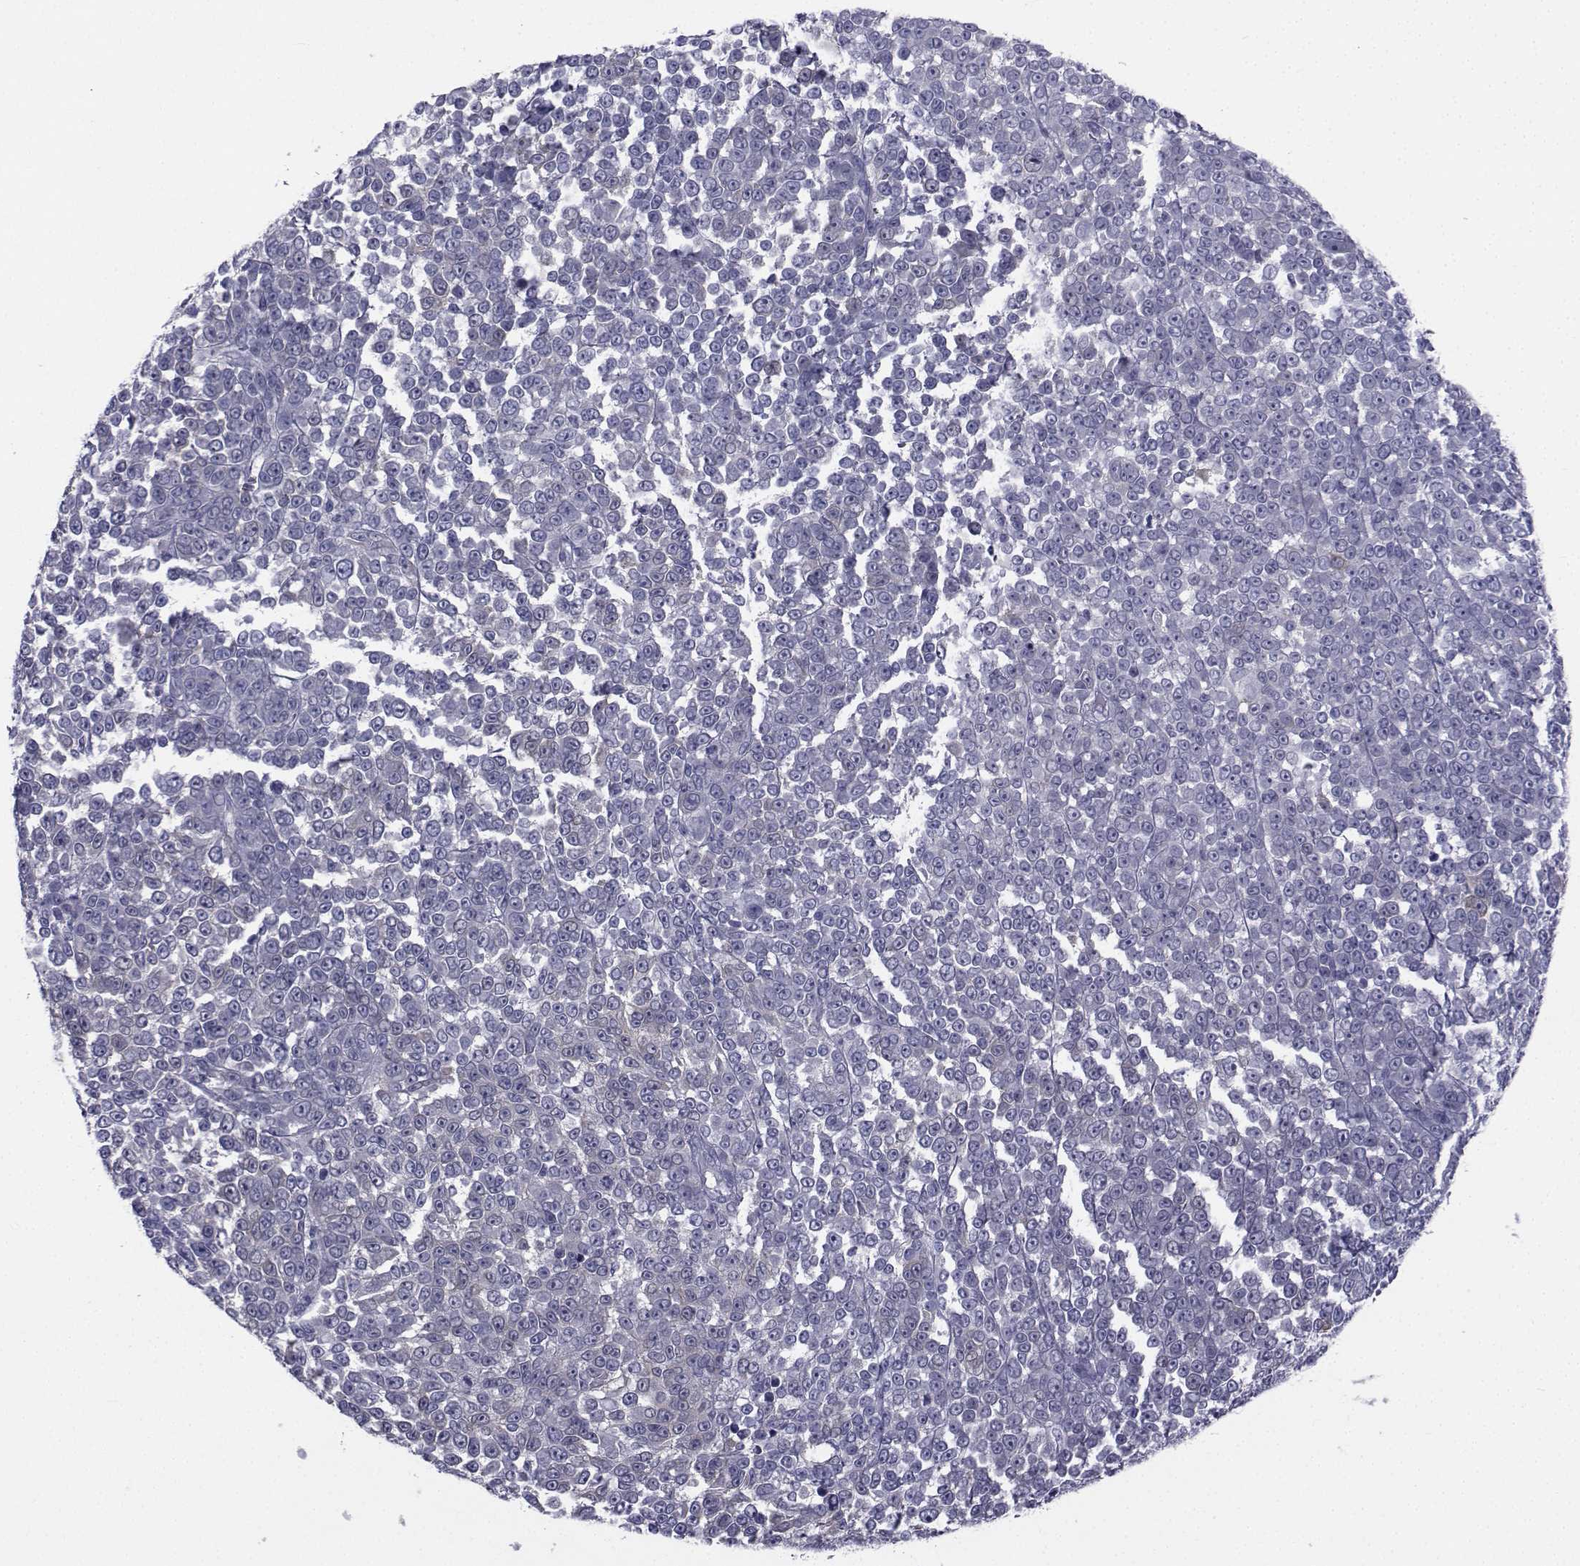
{"staining": {"intensity": "negative", "quantity": "none", "location": "none"}, "tissue": "melanoma", "cell_type": "Tumor cells", "image_type": "cancer", "snomed": [{"axis": "morphology", "description": "Malignant melanoma, NOS"}, {"axis": "topography", "description": "Skin"}], "caption": "A histopathology image of malignant melanoma stained for a protein displays no brown staining in tumor cells.", "gene": "CHRNA1", "patient": {"sex": "female", "age": 95}}